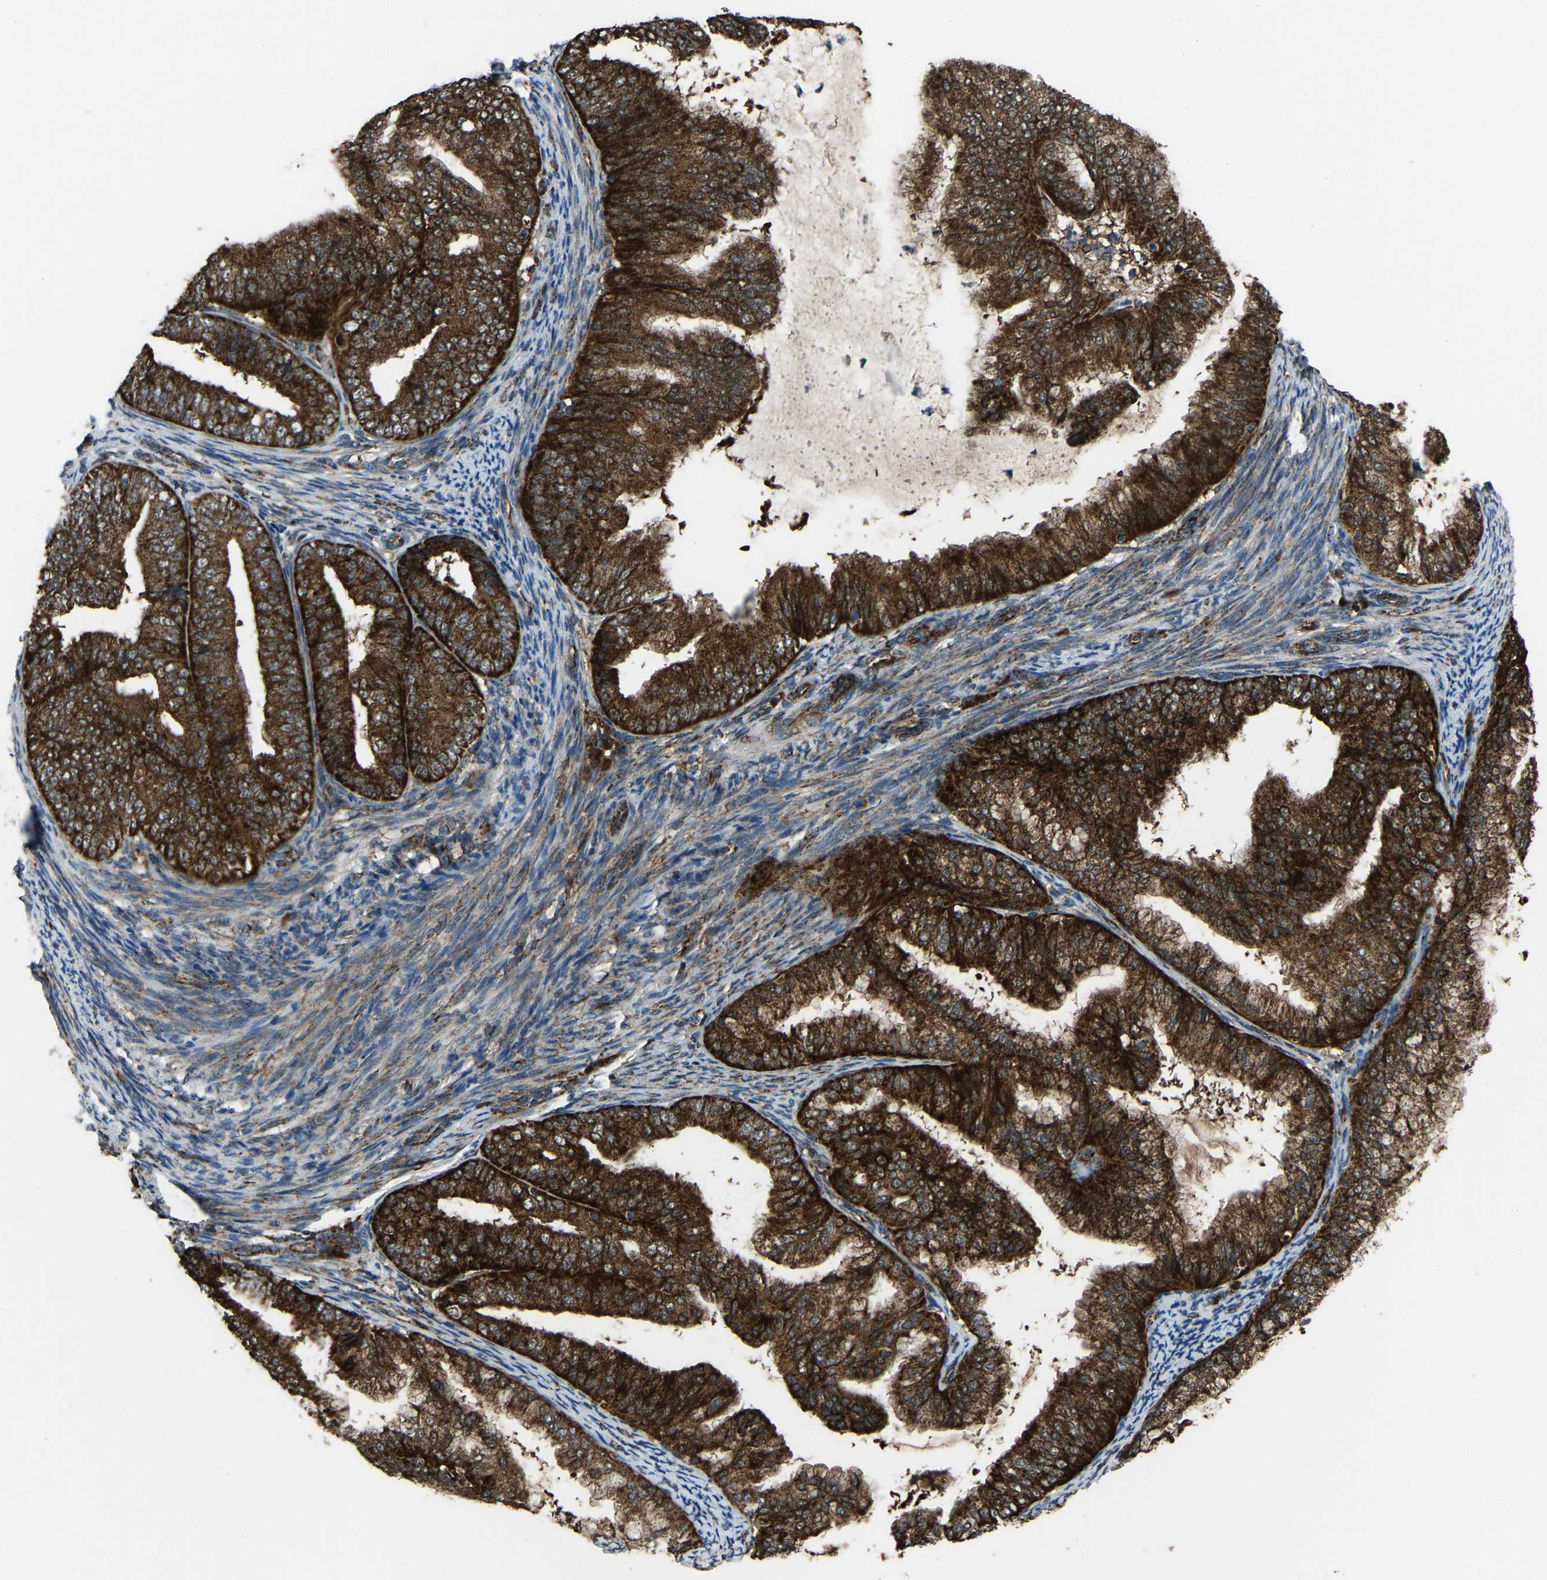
{"staining": {"intensity": "strong", "quantity": ">75%", "location": "cytoplasmic/membranous"}, "tissue": "endometrial cancer", "cell_type": "Tumor cells", "image_type": "cancer", "snomed": [{"axis": "morphology", "description": "Adenocarcinoma, NOS"}, {"axis": "topography", "description": "Endometrium"}], "caption": "Strong cytoplasmic/membranous positivity for a protein is present in about >75% of tumor cells of endometrial cancer (adenocarcinoma) using IHC.", "gene": "AKR1A1", "patient": {"sex": "female", "age": 63}}